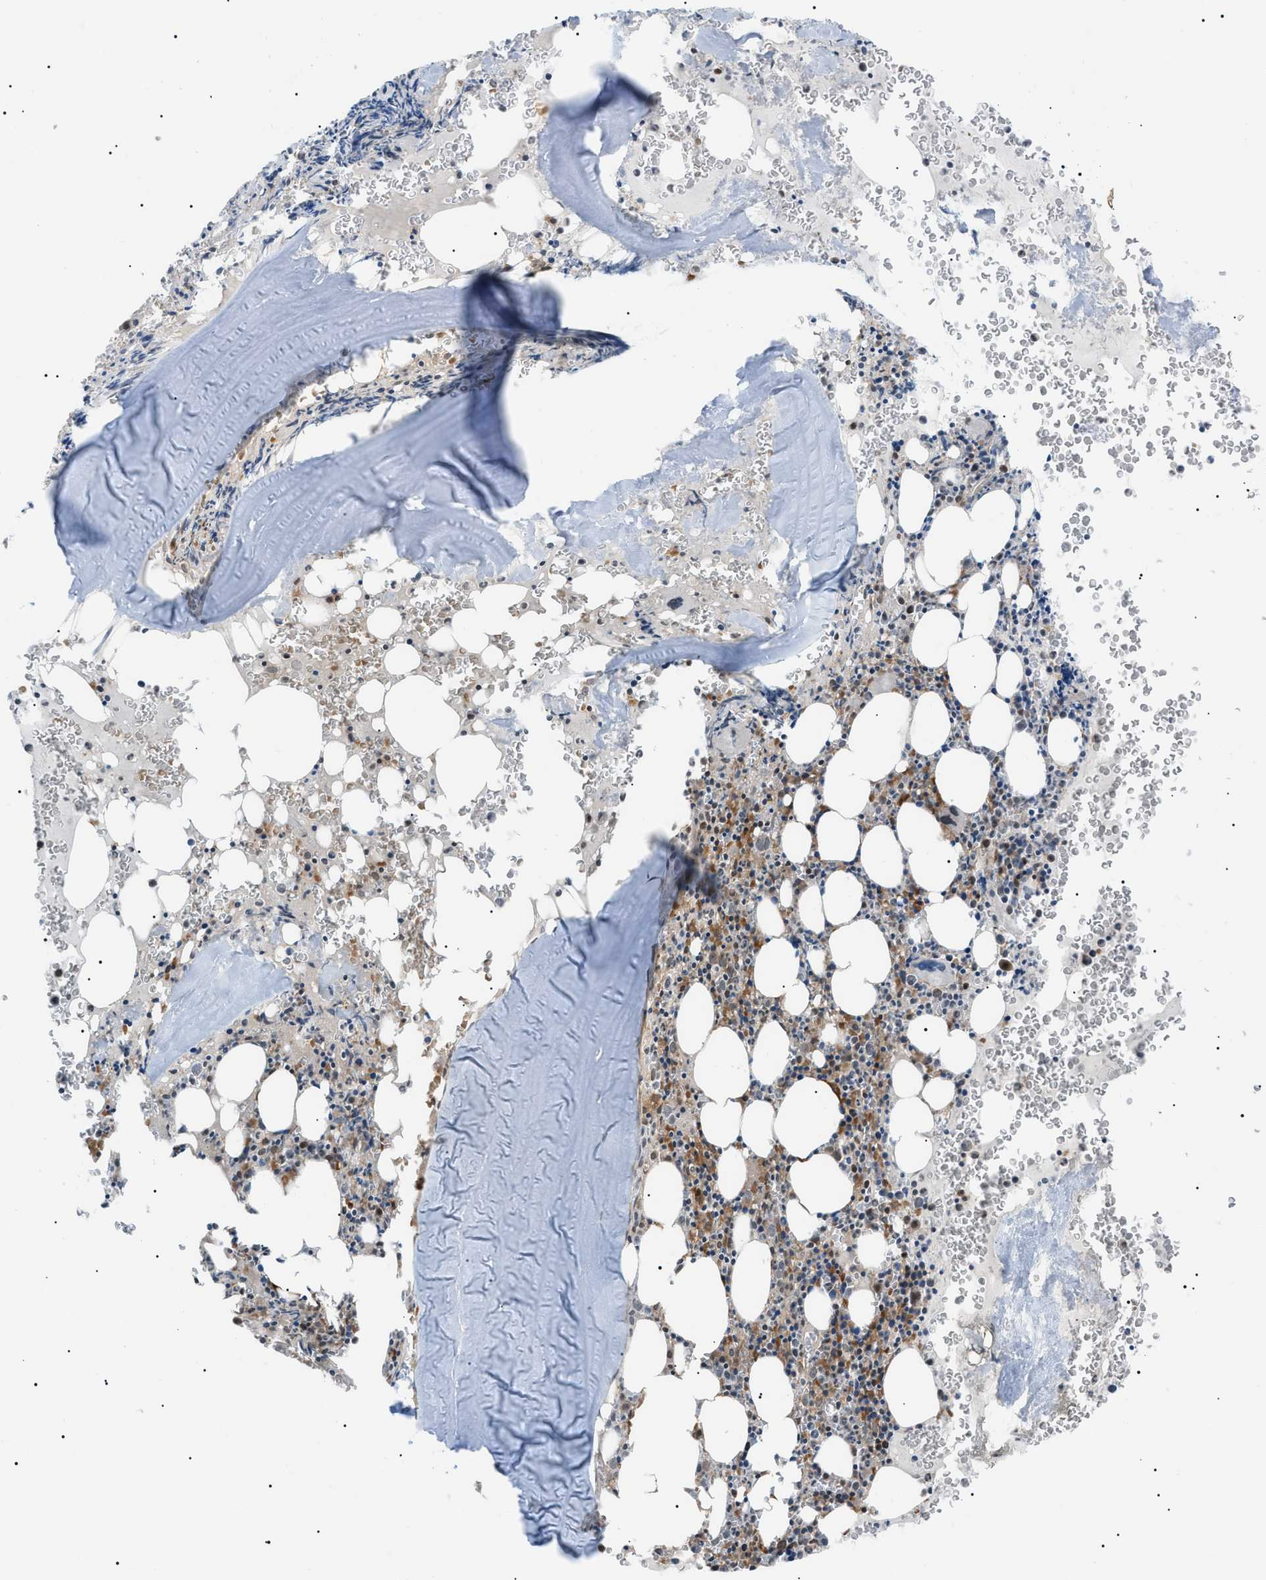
{"staining": {"intensity": "moderate", "quantity": "25%-75%", "location": "cytoplasmic/membranous,nuclear"}, "tissue": "bone marrow", "cell_type": "Hematopoietic cells", "image_type": "normal", "snomed": [{"axis": "morphology", "description": "Normal tissue, NOS"}, {"axis": "morphology", "description": "Inflammation, NOS"}, {"axis": "topography", "description": "Bone marrow"}], "caption": "IHC histopathology image of normal bone marrow: bone marrow stained using IHC reveals medium levels of moderate protein expression localized specifically in the cytoplasmic/membranous,nuclear of hematopoietic cells, appearing as a cytoplasmic/membranous,nuclear brown color.", "gene": "LPIN2", "patient": {"sex": "male", "age": 37}}